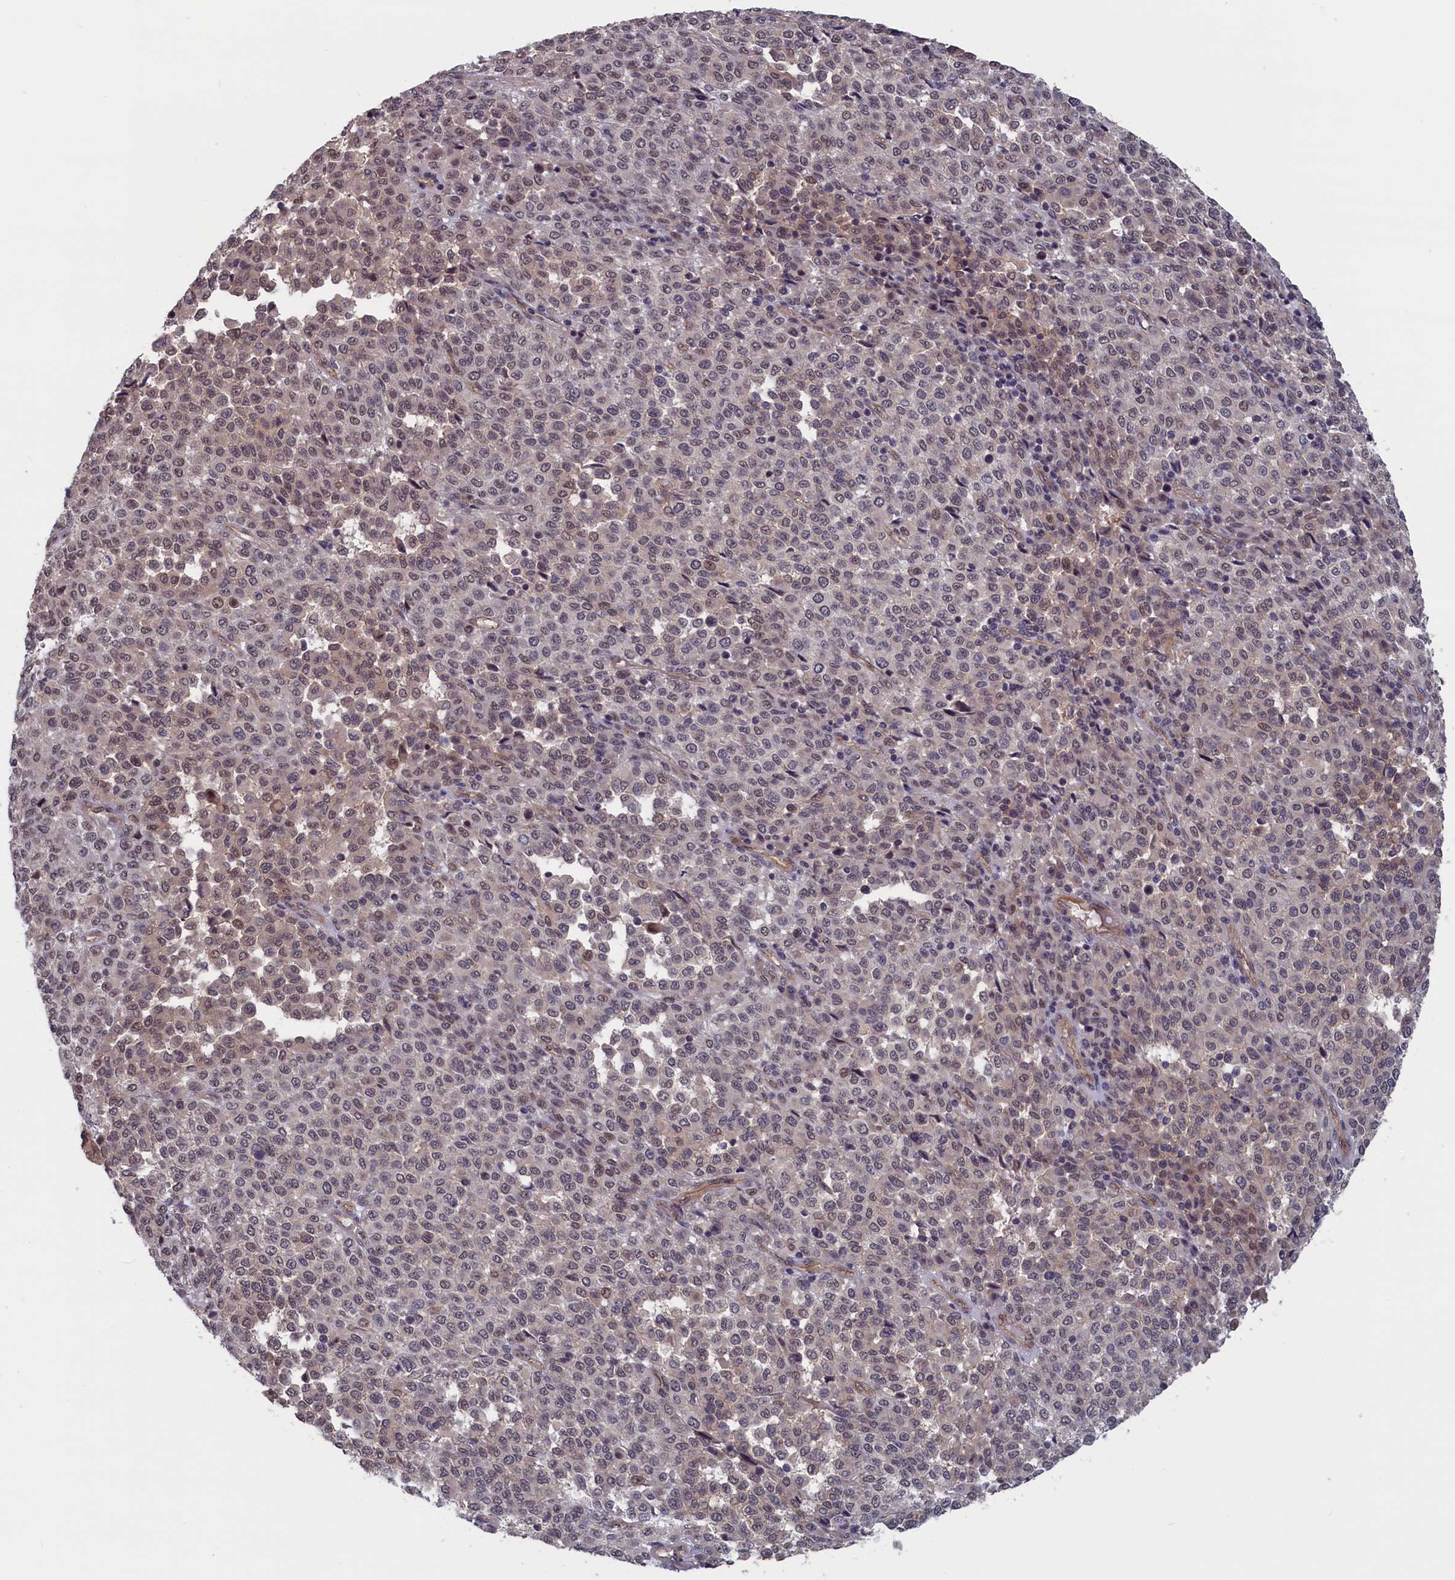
{"staining": {"intensity": "moderate", "quantity": "<25%", "location": "cytoplasmic/membranous,nuclear"}, "tissue": "melanoma", "cell_type": "Tumor cells", "image_type": "cancer", "snomed": [{"axis": "morphology", "description": "Malignant melanoma, Metastatic site"}, {"axis": "topography", "description": "Pancreas"}], "caption": "Protein analysis of melanoma tissue demonstrates moderate cytoplasmic/membranous and nuclear positivity in approximately <25% of tumor cells.", "gene": "PLP2", "patient": {"sex": "female", "age": 30}}